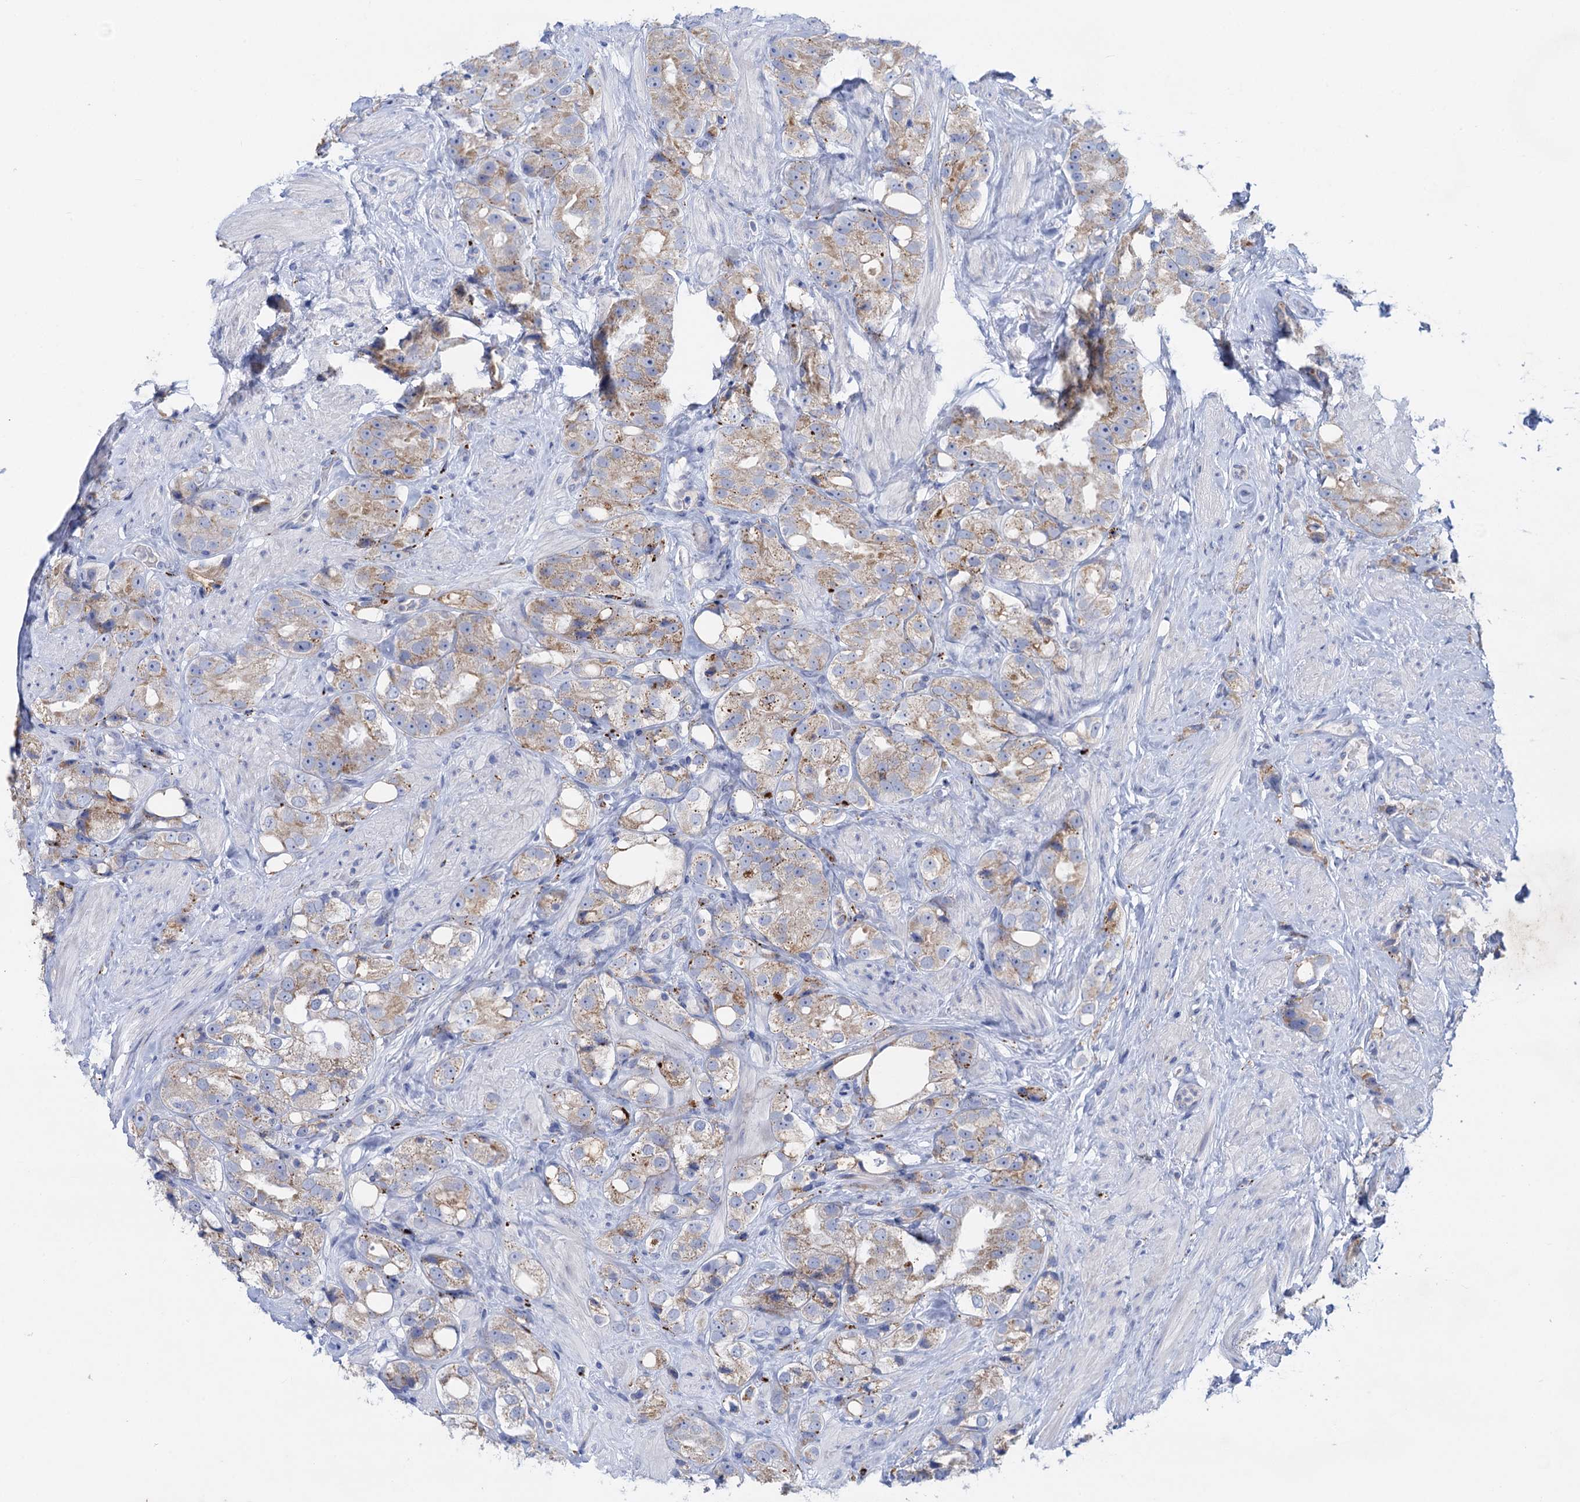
{"staining": {"intensity": "weak", "quantity": "25%-75%", "location": "cytoplasmic/membranous"}, "tissue": "prostate cancer", "cell_type": "Tumor cells", "image_type": "cancer", "snomed": [{"axis": "morphology", "description": "Adenocarcinoma, NOS"}, {"axis": "topography", "description": "Prostate"}], "caption": "Immunohistochemistry (IHC) micrograph of neoplastic tissue: prostate cancer stained using immunohistochemistry (IHC) demonstrates low levels of weak protein expression localized specifically in the cytoplasmic/membranous of tumor cells, appearing as a cytoplasmic/membranous brown color.", "gene": "ANKS3", "patient": {"sex": "male", "age": 79}}